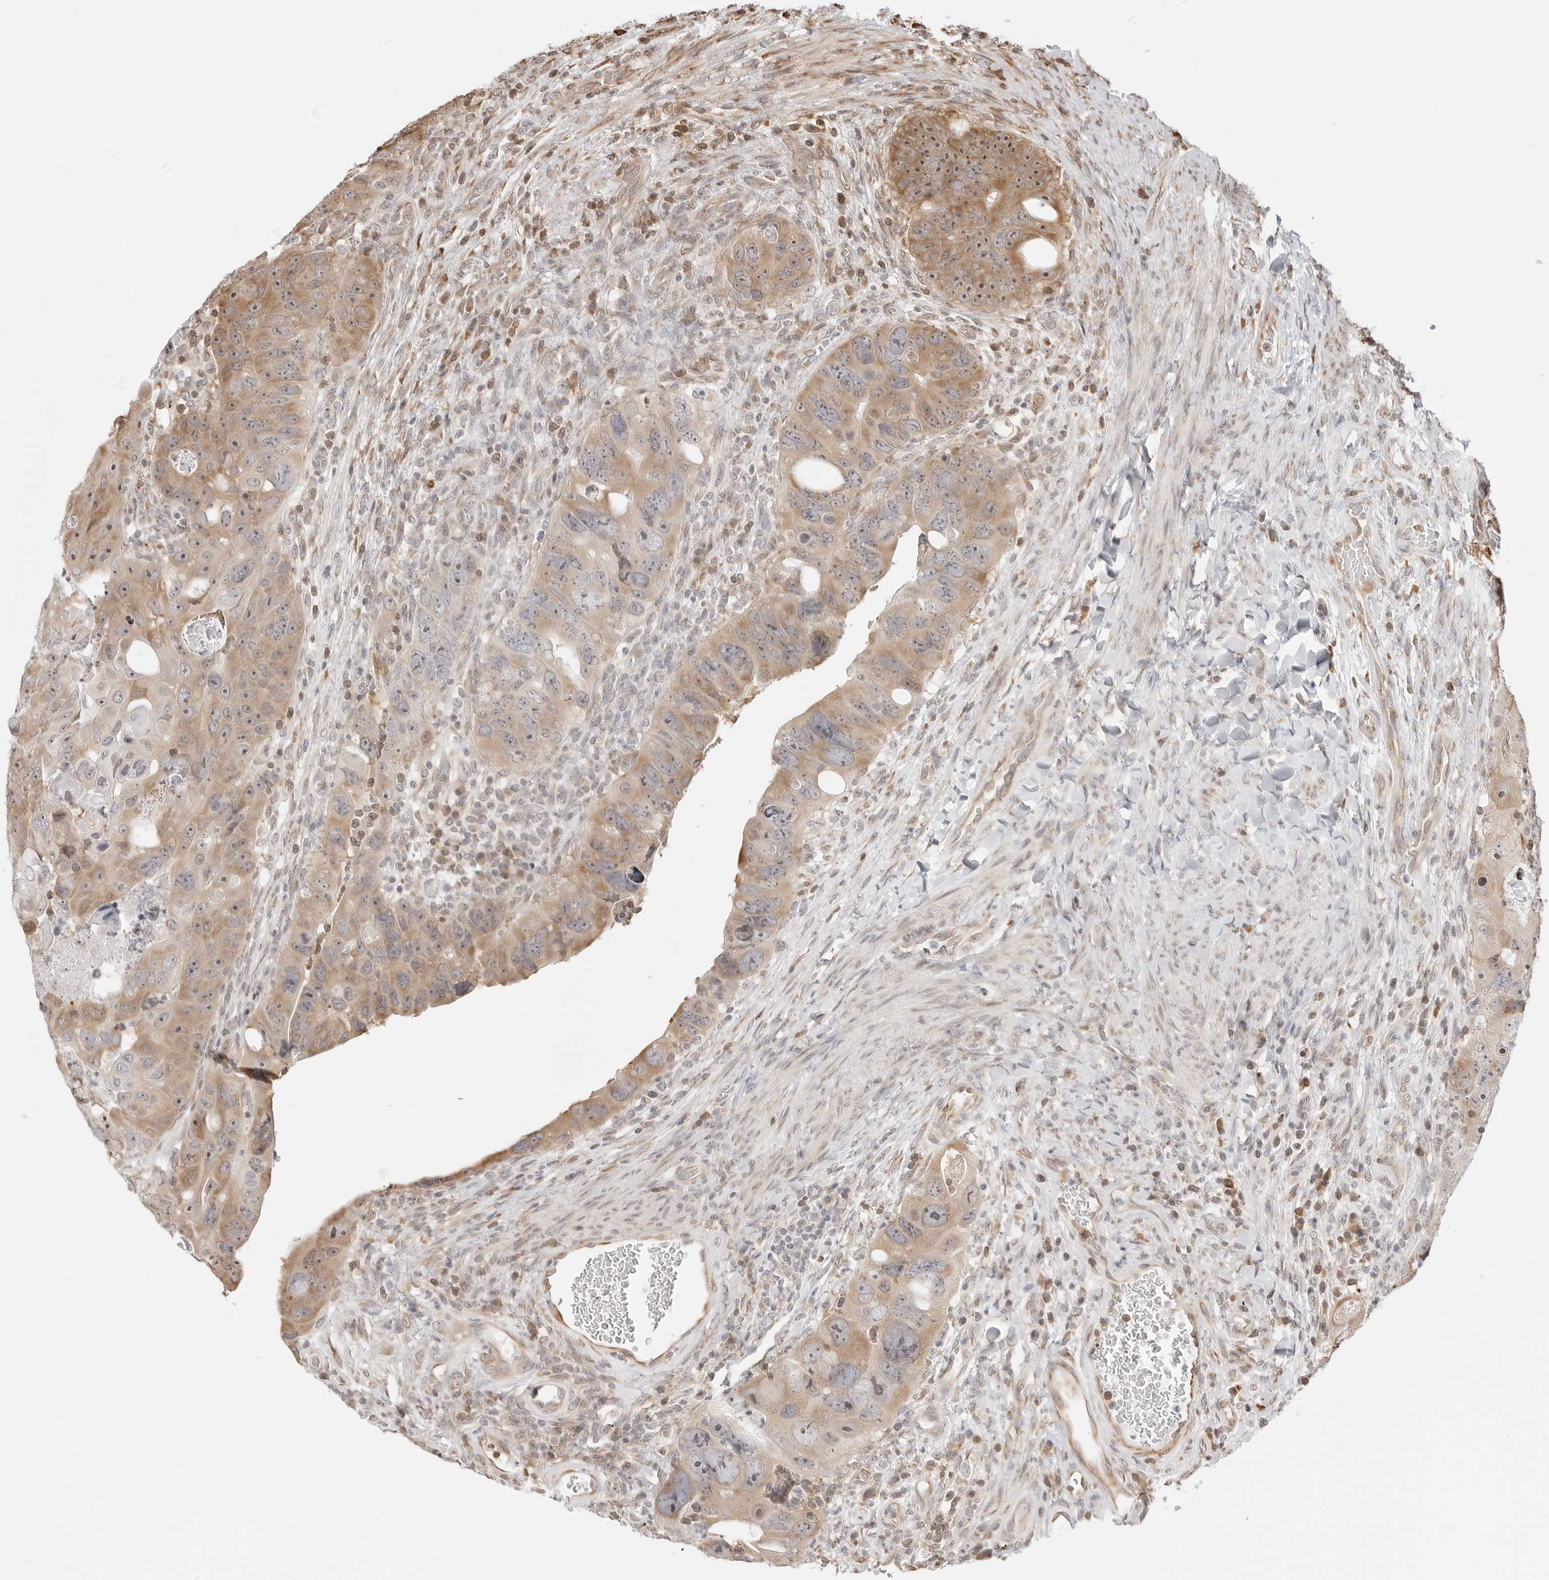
{"staining": {"intensity": "moderate", "quantity": "25%-75%", "location": "cytoplasmic/membranous,nuclear"}, "tissue": "colorectal cancer", "cell_type": "Tumor cells", "image_type": "cancer", "snomed": [{"axis": "morphology", "description": "Adenocarcinoma, NOS"}, {"axis": "topography", "description": "Rectum"}], "caption": "An image showing moderate cytoplasmic/membranous and nuclear positivity in about 25%-75% of tumor cells in adenocarcinoma (colorectal), as visualized by brown immunohistochemical staining.", "gene": "FKBP14", "patient": {"sex": "male", "age": 59}}